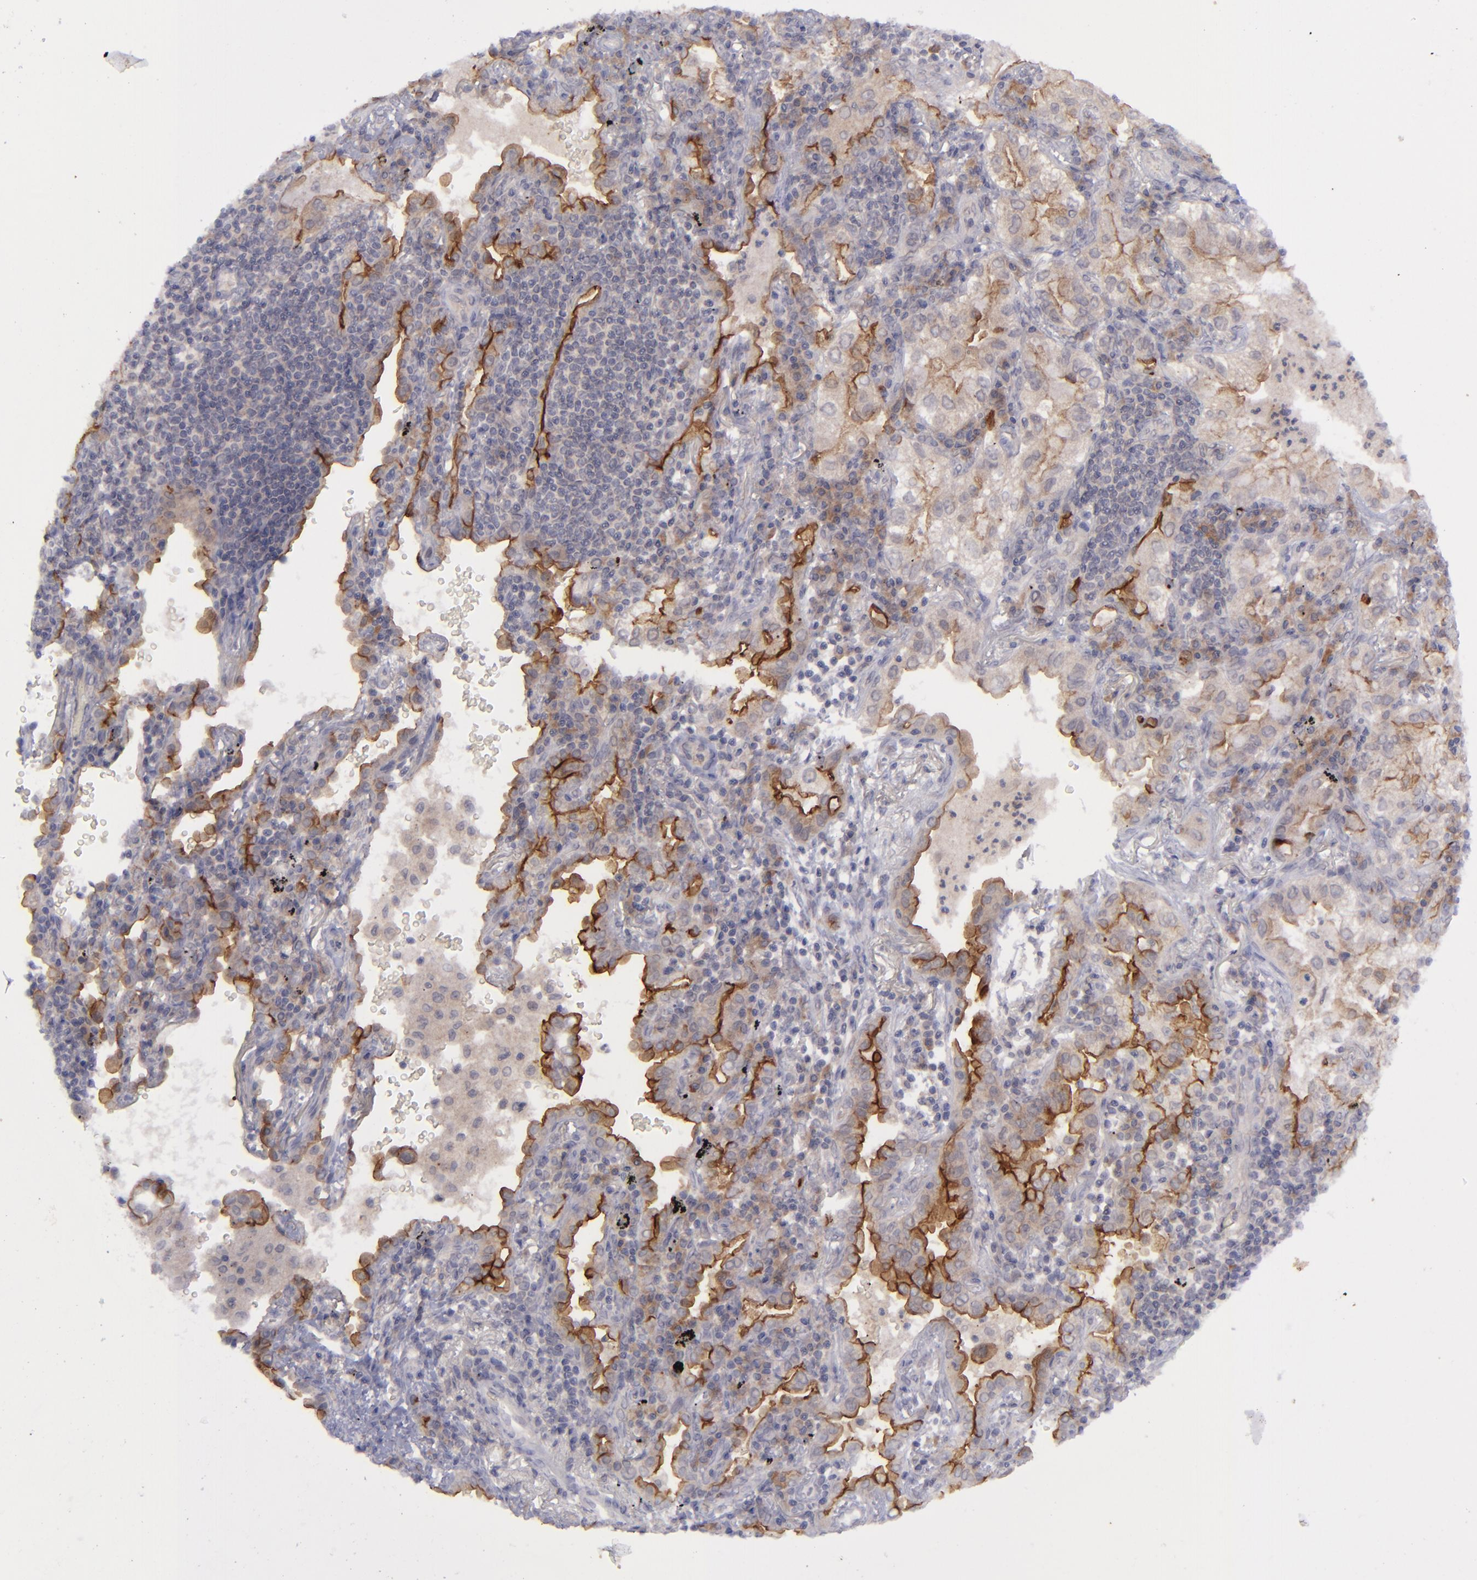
{"staining": {"intensity": "moderate", "quantity": "25%-75%", "location": "cytoplasmic/membranous"}, "tissue": "lung cancer", "cell_type": "Tumor cells", "image_type": "cancer", "snomed": [{"axis": "morphology", "description": "Adenocarcinoma, NOS"}, {"axis": "topography", "description": "Lung"}], "caption": "A medium amount of moderate cytoplasmic/membranous positivity is present in approximately 25%-75% of tumor cells in lung cancer tissue.", "gene": "EVPL", "patient": {"sex": "female", "age": 50}}